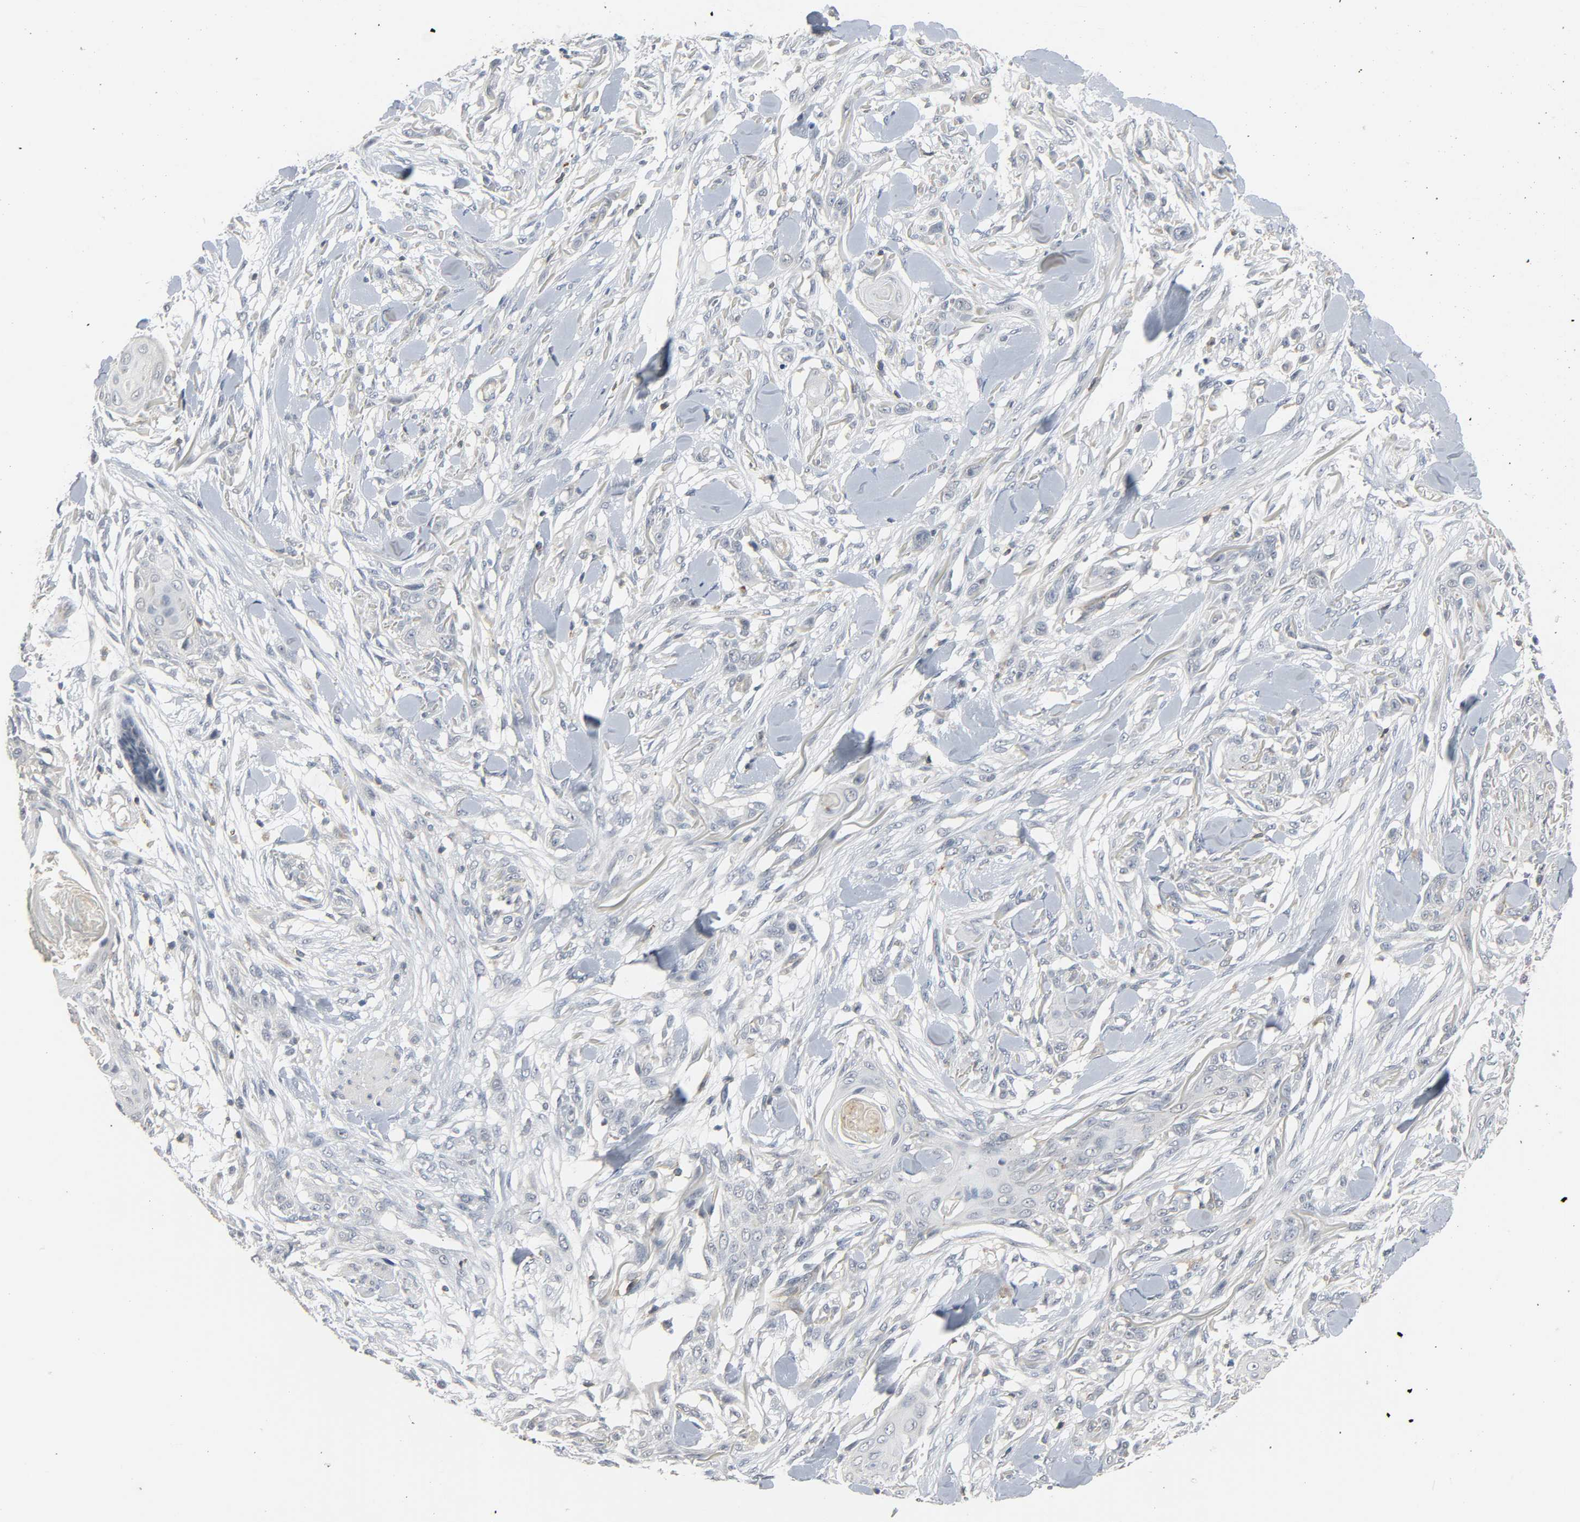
{"staining": {"intensity": "negative", "quantity": "none", "location": "none"}, "tissue": "skin cancer", "cell_type": "Tumor cells", "image_type": "cancer", "snomed": [{"axis": "morphology", "description": "Squamous cell carcinoma, NOS"}, {"axis": "topography", "description": "Skin"}], "caption": "This is an immunohistochemistry micrograph of squamous cell carcinoma (skin). There is no staining in tumor cells.", "gene": "CD4", "patient": {"sex": "female", "age": 59}}